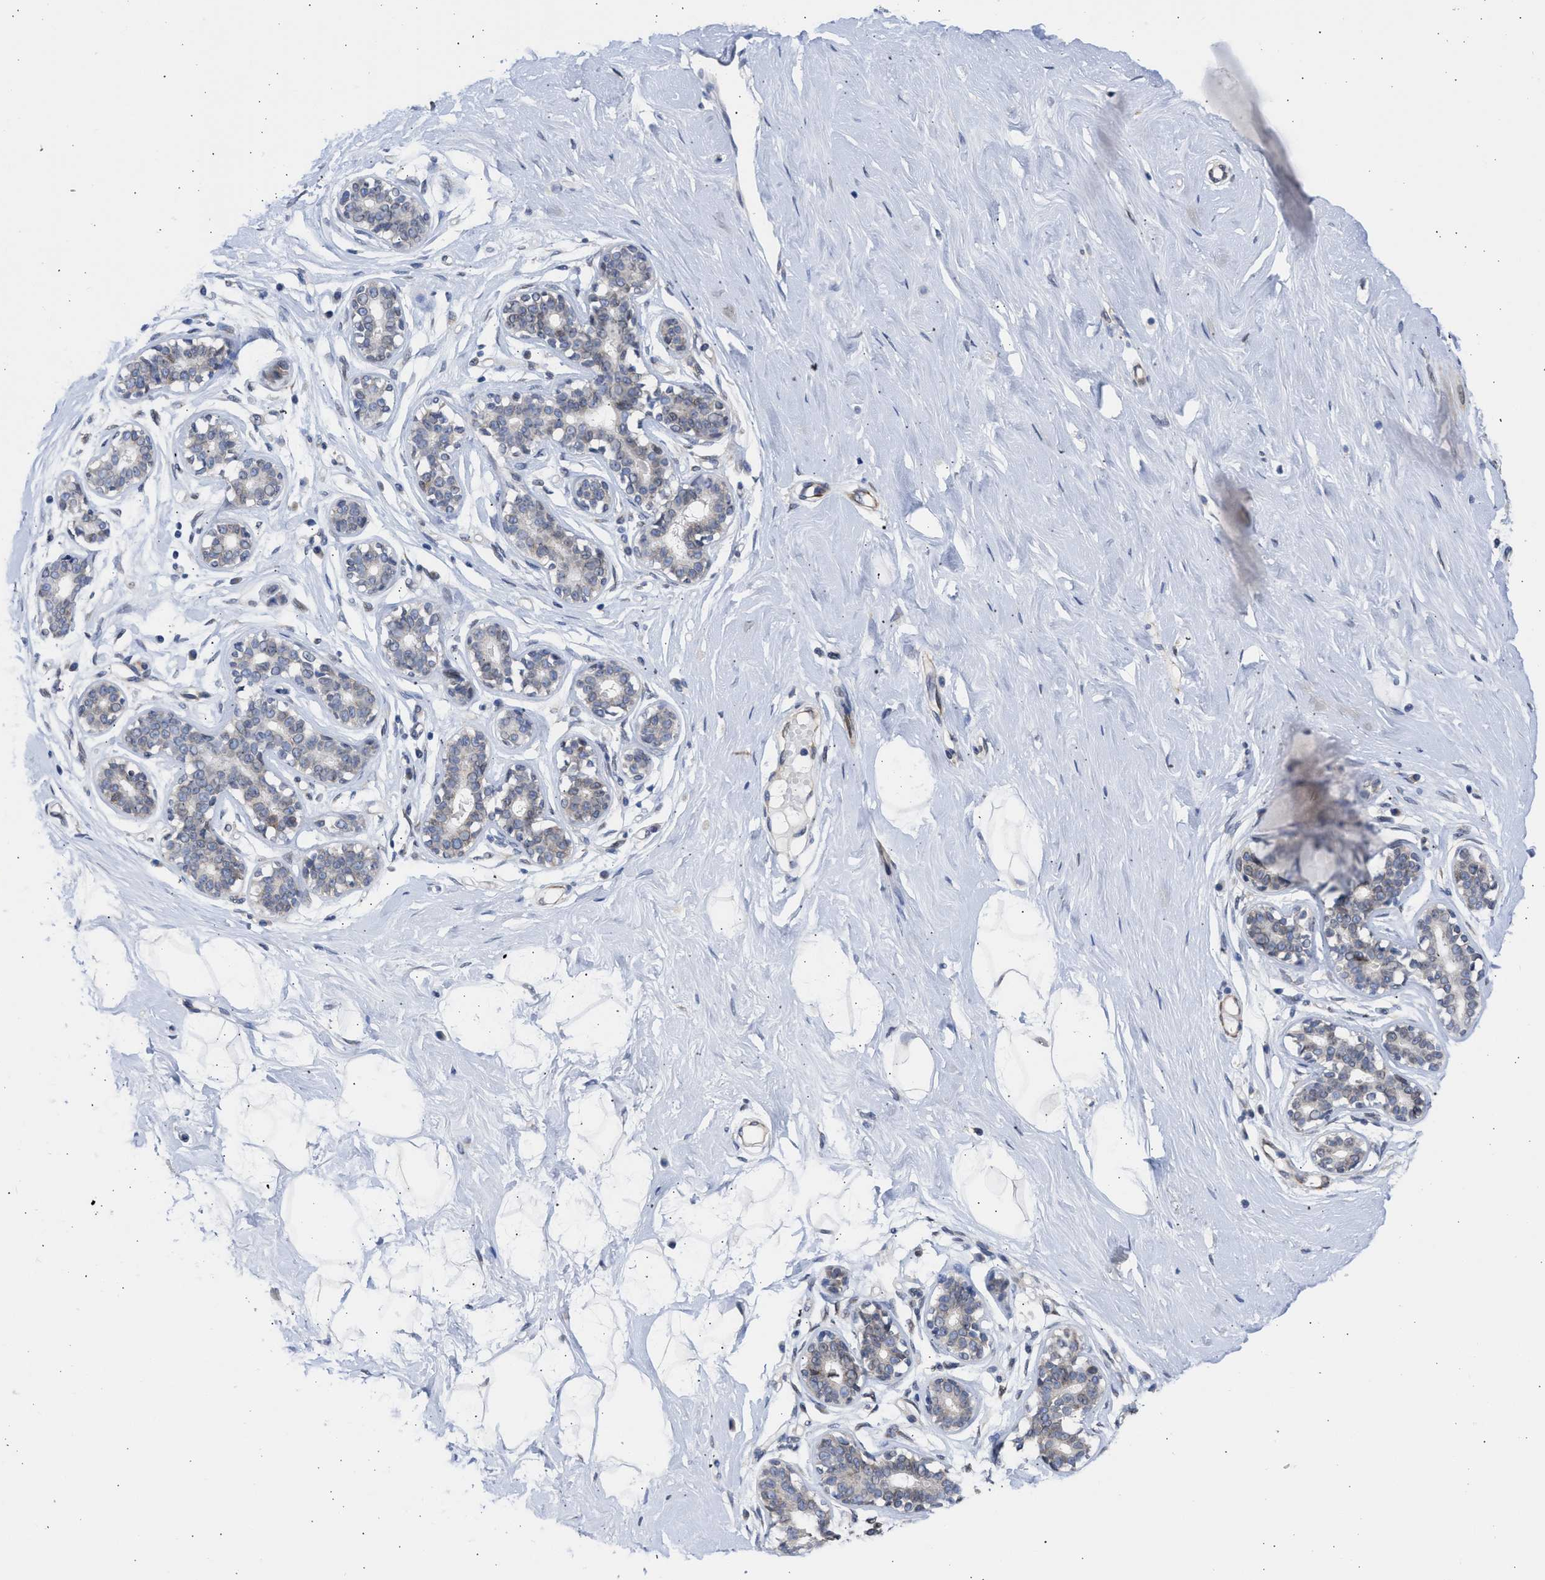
{"staining": {"intensity": "negative", "quantity": "none", "location": "none"}, "tissue": "breast", "cell_type": "Adipocytes", "image_type": "normal", "snomed": [{"axis": "morphology", "description": "Normal tissue, NOS"}, {"axis": "topography", "description": "Breast"}], "caption": "Immunohistochemistry (IHC) histopathology image of normal human breast stained for a protein (brown), which displays no expression in adipocytes. (IHC, brightfield microscopy, high magnification).", "gene": "NUP35", "patient": {"sex": "female", "age": 23}}